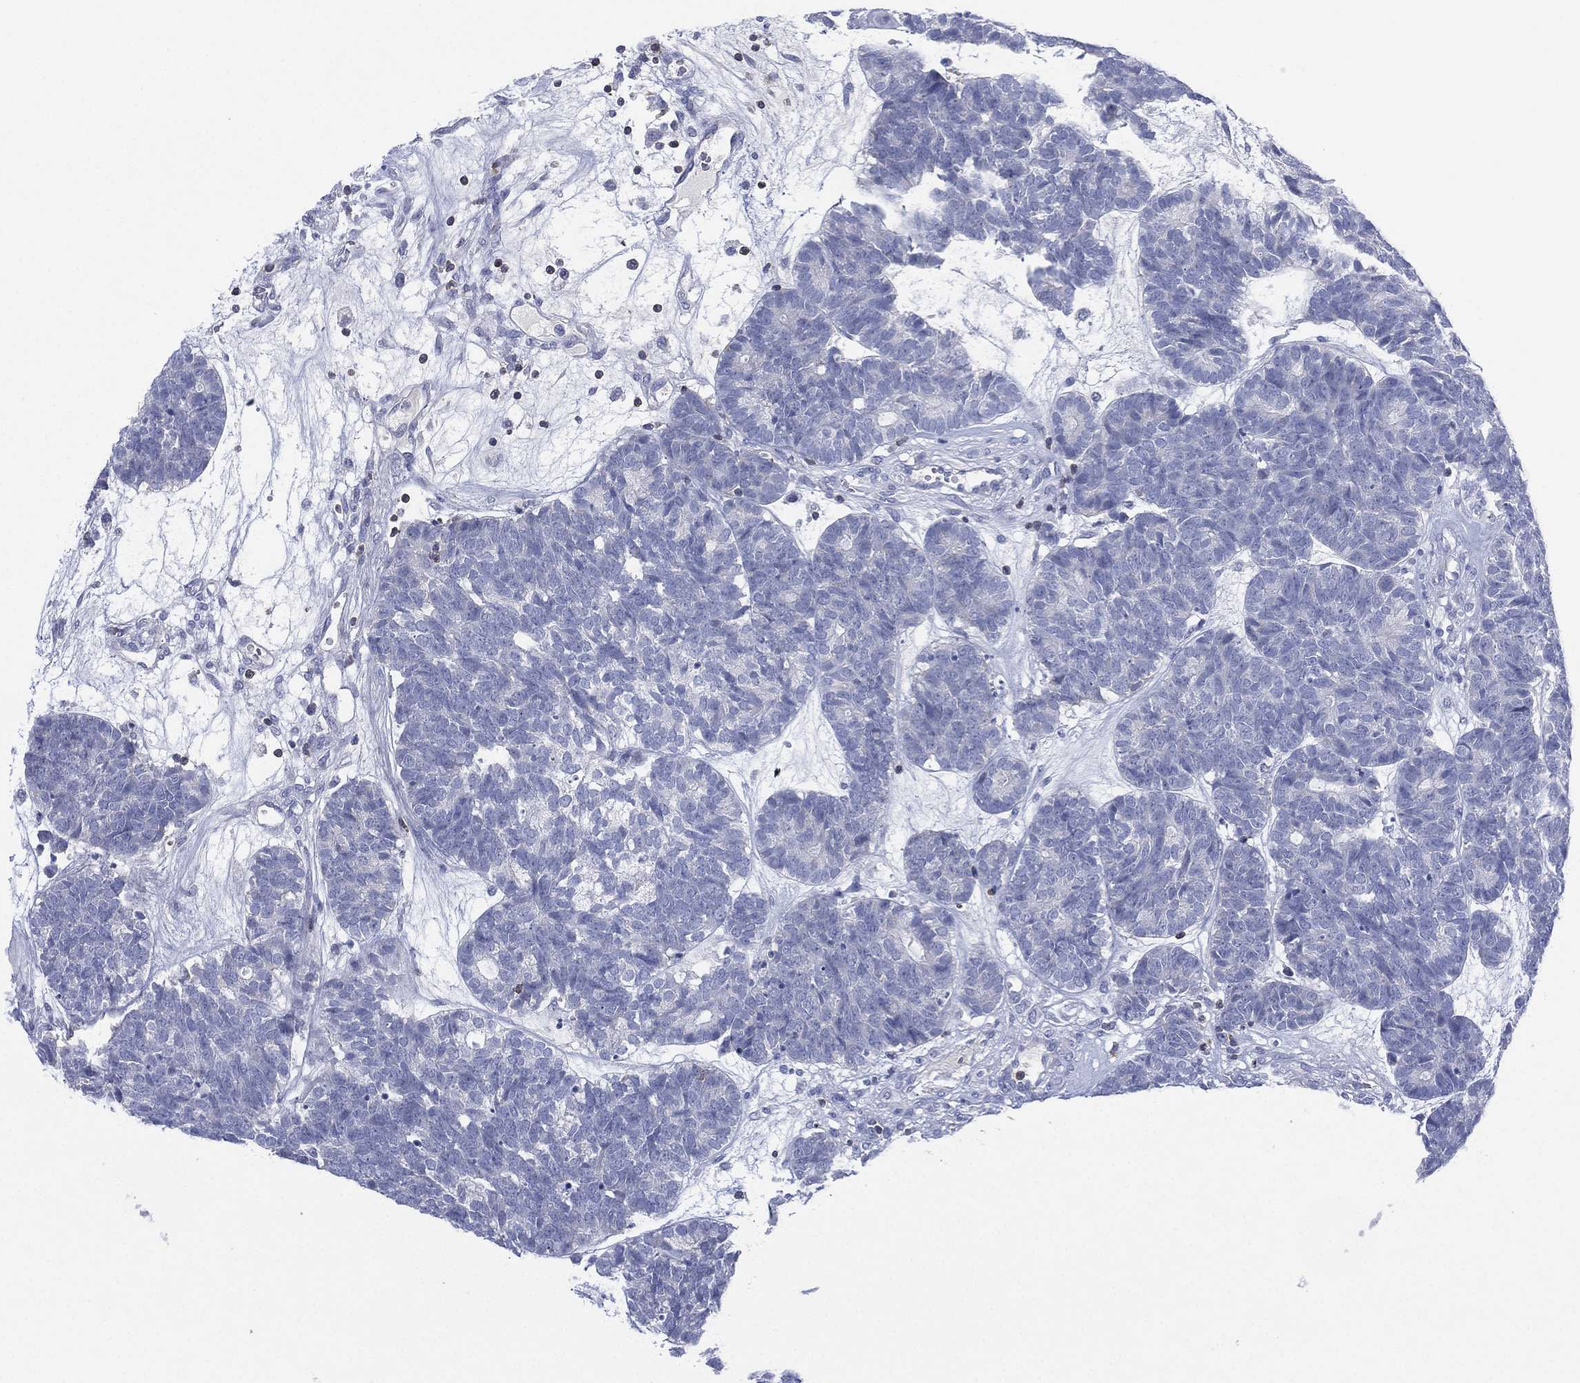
{"staining": {"intensity": "negative", "quantity": "none", "location": "none"}, "tissue": "head and neck cancer", "cell_type": "Tumor cells", "image_type": "cancer", "snomed": [{"axis": "morphology", "description": "Adenocarcinoma, NOS"}, {"axis": "topography", "description": "Head-Neck"}], "caption": "Protein analysis of adenocarcinoma (head and neck) demonstrates no significant expression in tumor cells.", "gene": "SEPTIN1", "patient": {"sex": "female", "age": 81}}